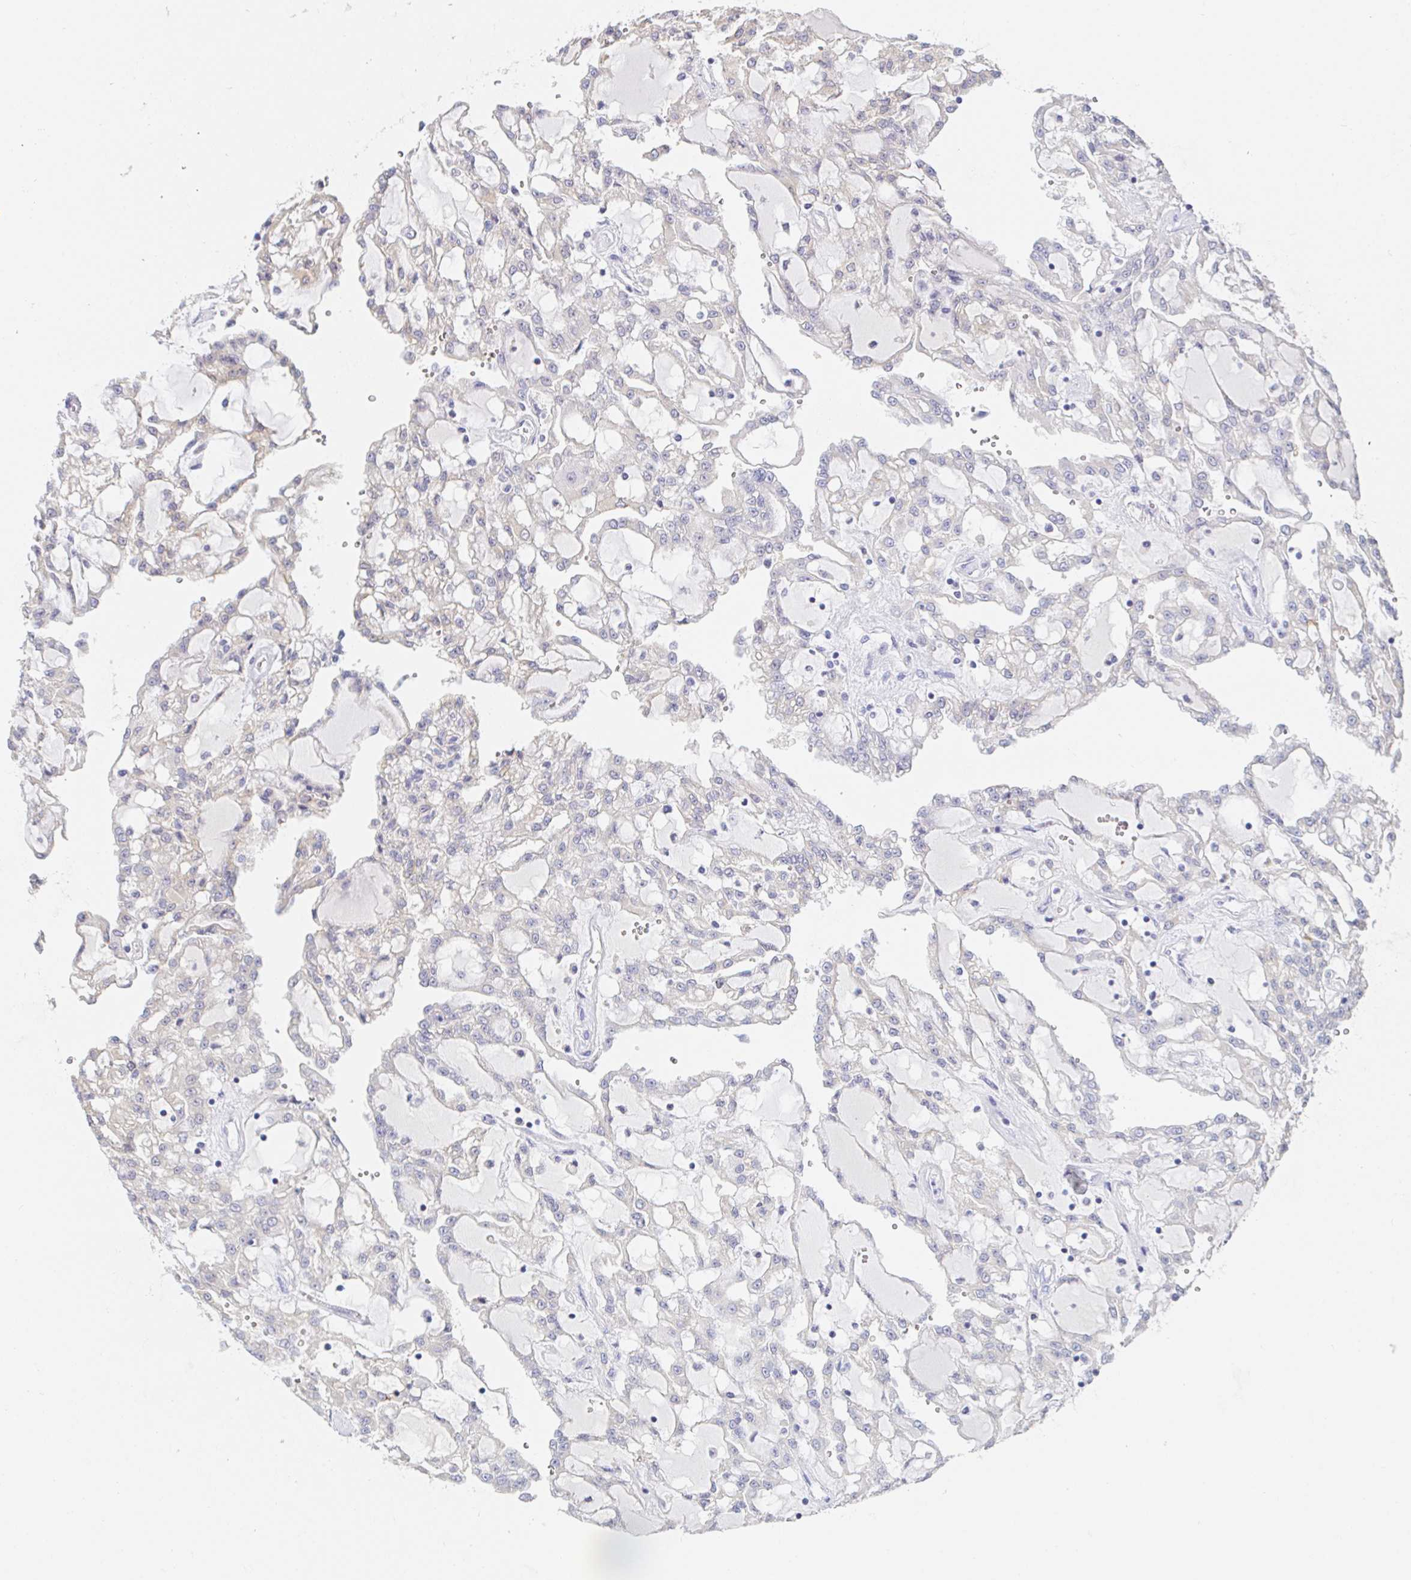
{"staining": {"intensity": "negative", "quantity": "none", "location": "none"}, "tissue": "renal cancer", "cell_type": "Tumor cells", "image_type": "cancer", "snomed": [{"axis": "morphology", "description": "Adenocarcinoma, NOS"}, {"axis": "topography", "description": "Kidney"}], "caption": "Photomicrograph shows no protein expression in tumor cells of renal cancer tissue.", "gene": "PDE6B", "patient": {"sex": "male", "age": 63}}